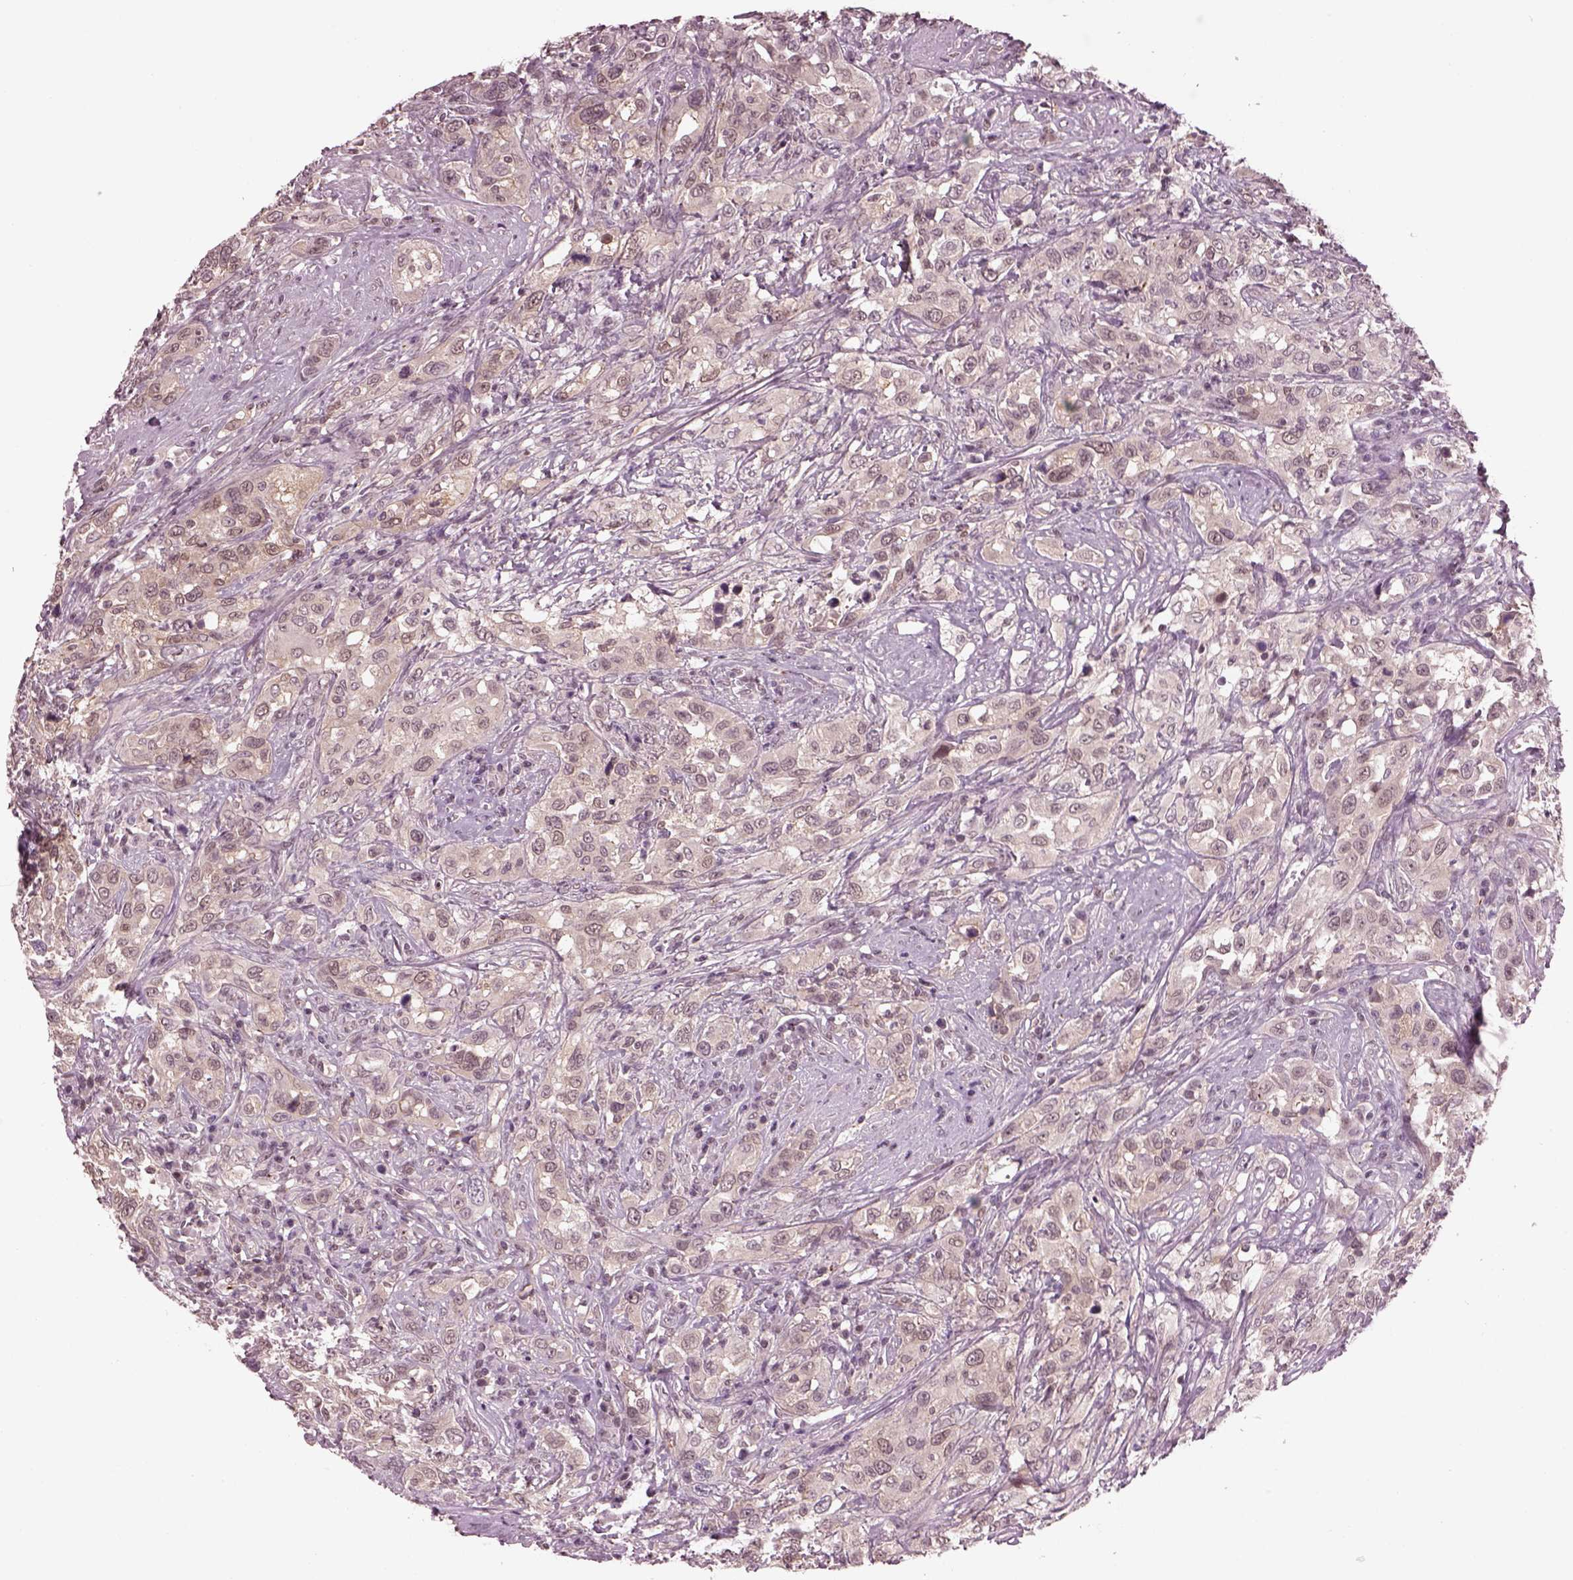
{"staining": {"intensity": "negative", "quantity": "none", "location": "none"}, "tissue": "urothelial cancer", "cell_type": "Tumor cells", "image_type": "cancer", "snomed": [{"axis": "morphology", "description": "Urothelial carcinoma, NOS"}, {"axis": "morphology", "description": "Urothelial carcinoma, High grade"}, {"axis": "topography", "description": "Urinary bladder"}], "caption": "Urothelial cancer was stained to show a protein in brown. There is no significant expression in tumor cells. Brightfield microscopy of immunohistochemistry stained with DAB (3,3'-diaminobenzidine) (brown) and hematoxylin (blue), captured at high magnification.", "gene": "SRI", "patient": {"sex": "female", "age": 64}}